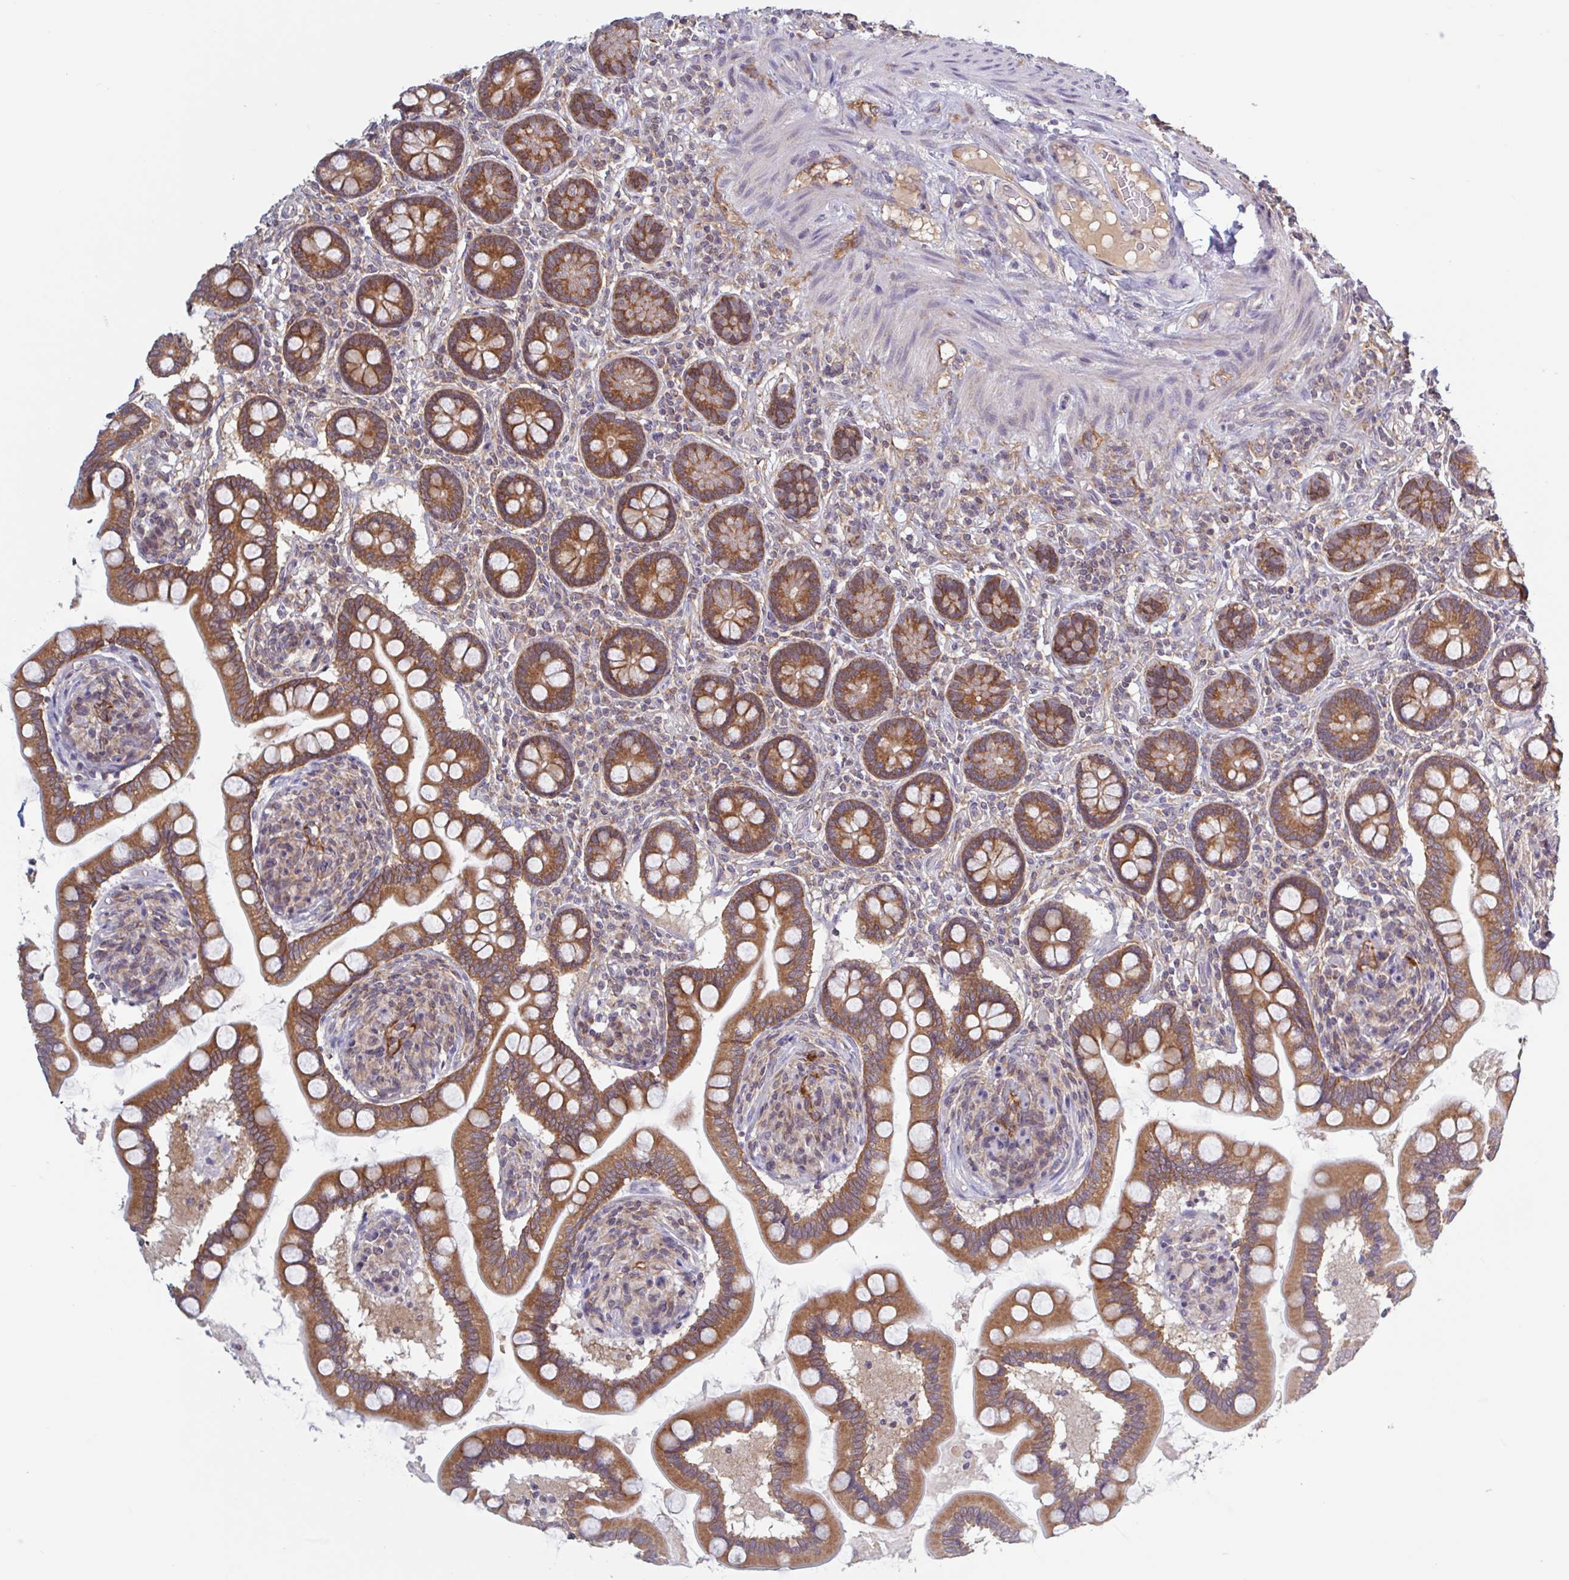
{"staining": {"intensity": "strong", "quantity": ">75%", "location": "cytoplasmic/membranous"}, "tissue": "small intestine", "cell_type": "Glandular cells", "image_type": "normal", "snomed": [{"axis": "morphology", "description": "Normal tissue, NOS"}, {"axis": "topography", "description": "Small intestine"}], "caption": "The histopathology image demonstrates immunohistochemical staining of unremarkable small intestine. There is strong cytoplasmic/membranous expression is present in about >75% of glandular cells. (DAB = brown stain, brightfield microscopy at high magnification).", "gene": "SURF1", "patient": {"sex": "female", "age": 64}}